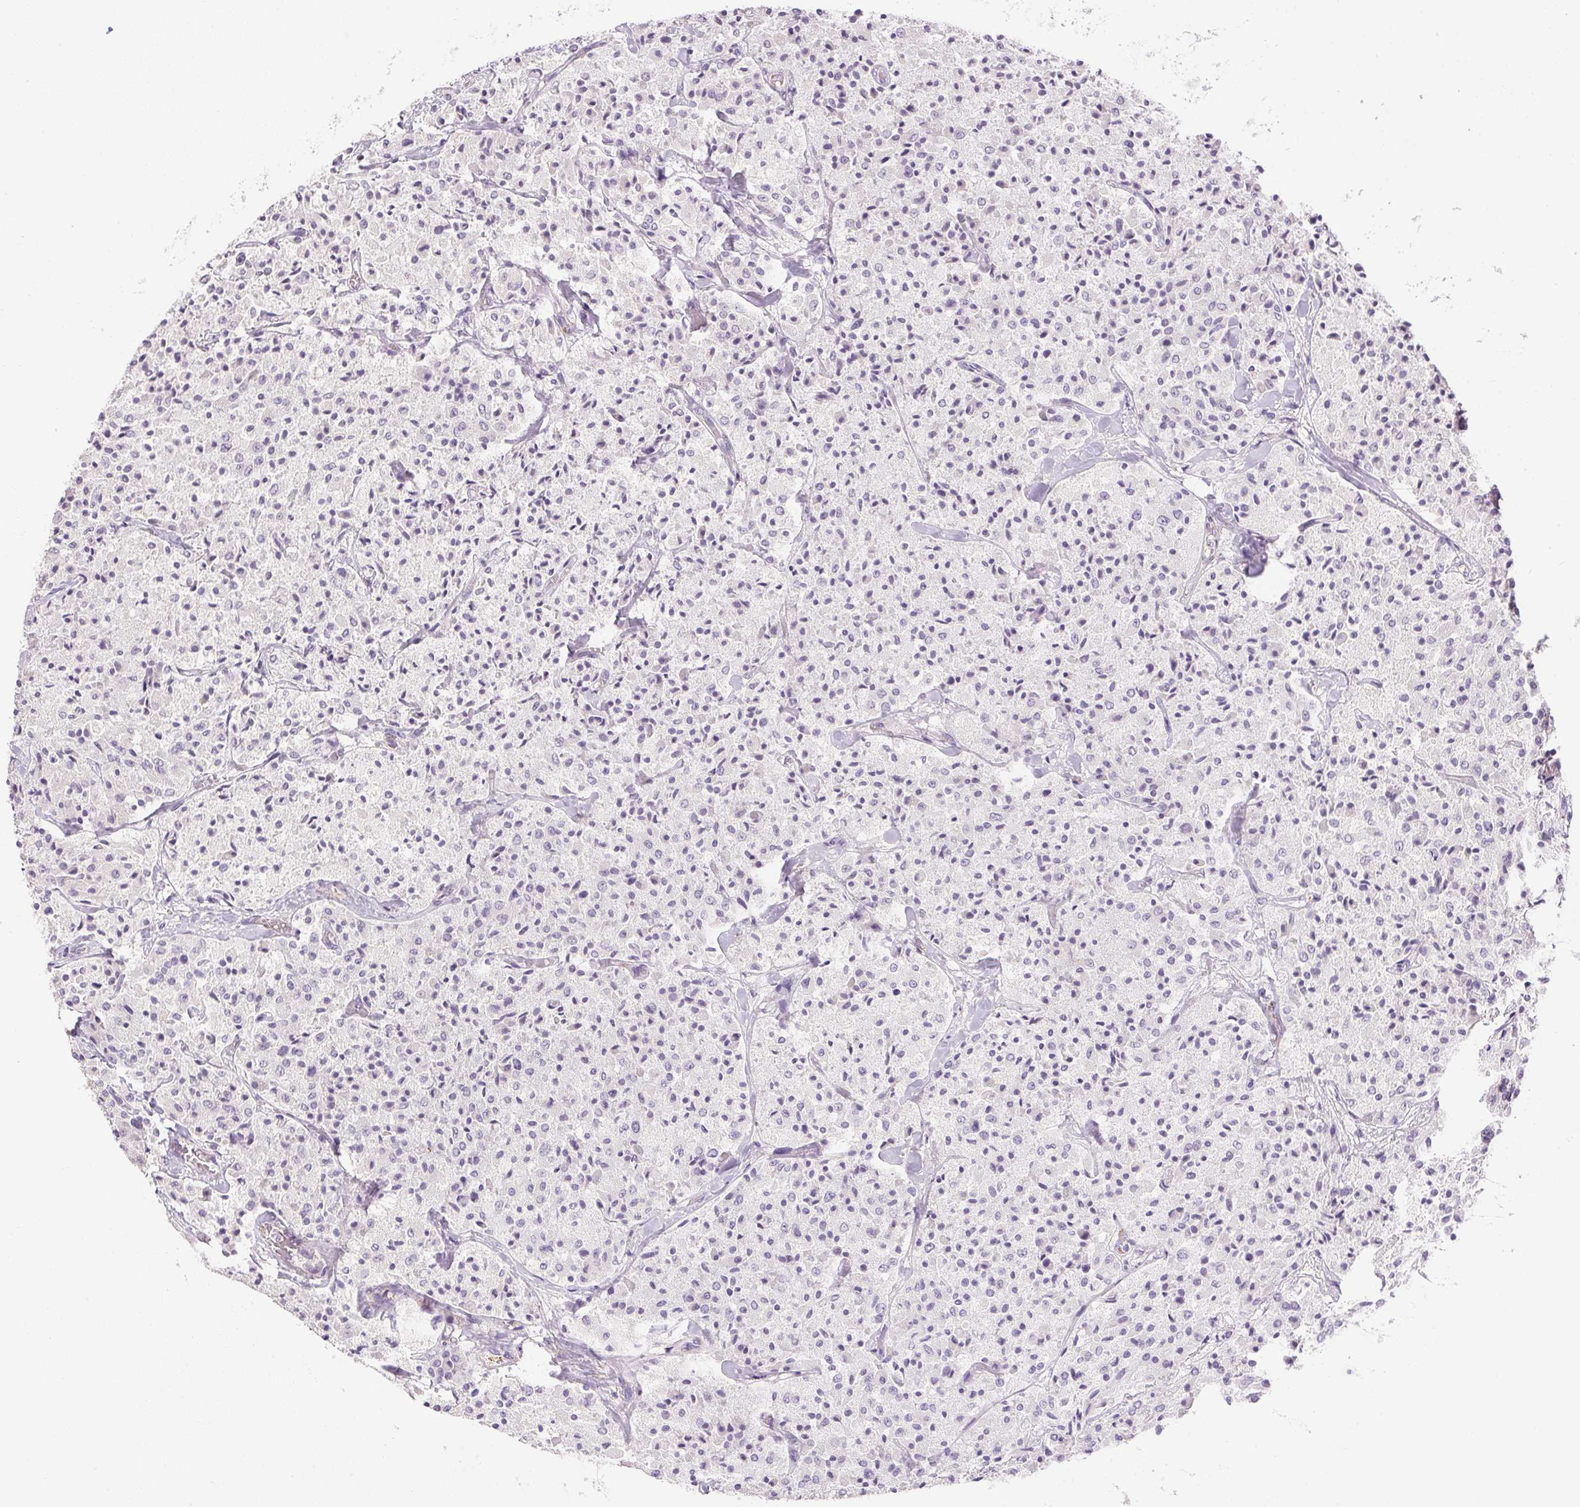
{"staining": {"intensity": "negative", "quantity": "none", "location": "none"}, "tissue": "carcinoid", "cell_type": "Tumor cells", "image_type": "cancer", "snomed": [{"axis": "morphology", "description": "Carcinoid, malignant, NOS"}, {"axis": "topography", "description": "Lung"}], "caption": "The image demonstrates no significant staining in tumor cells of carcinoid.", "gene": "PRL", "patient": {"sex": "male", "age": 71}}